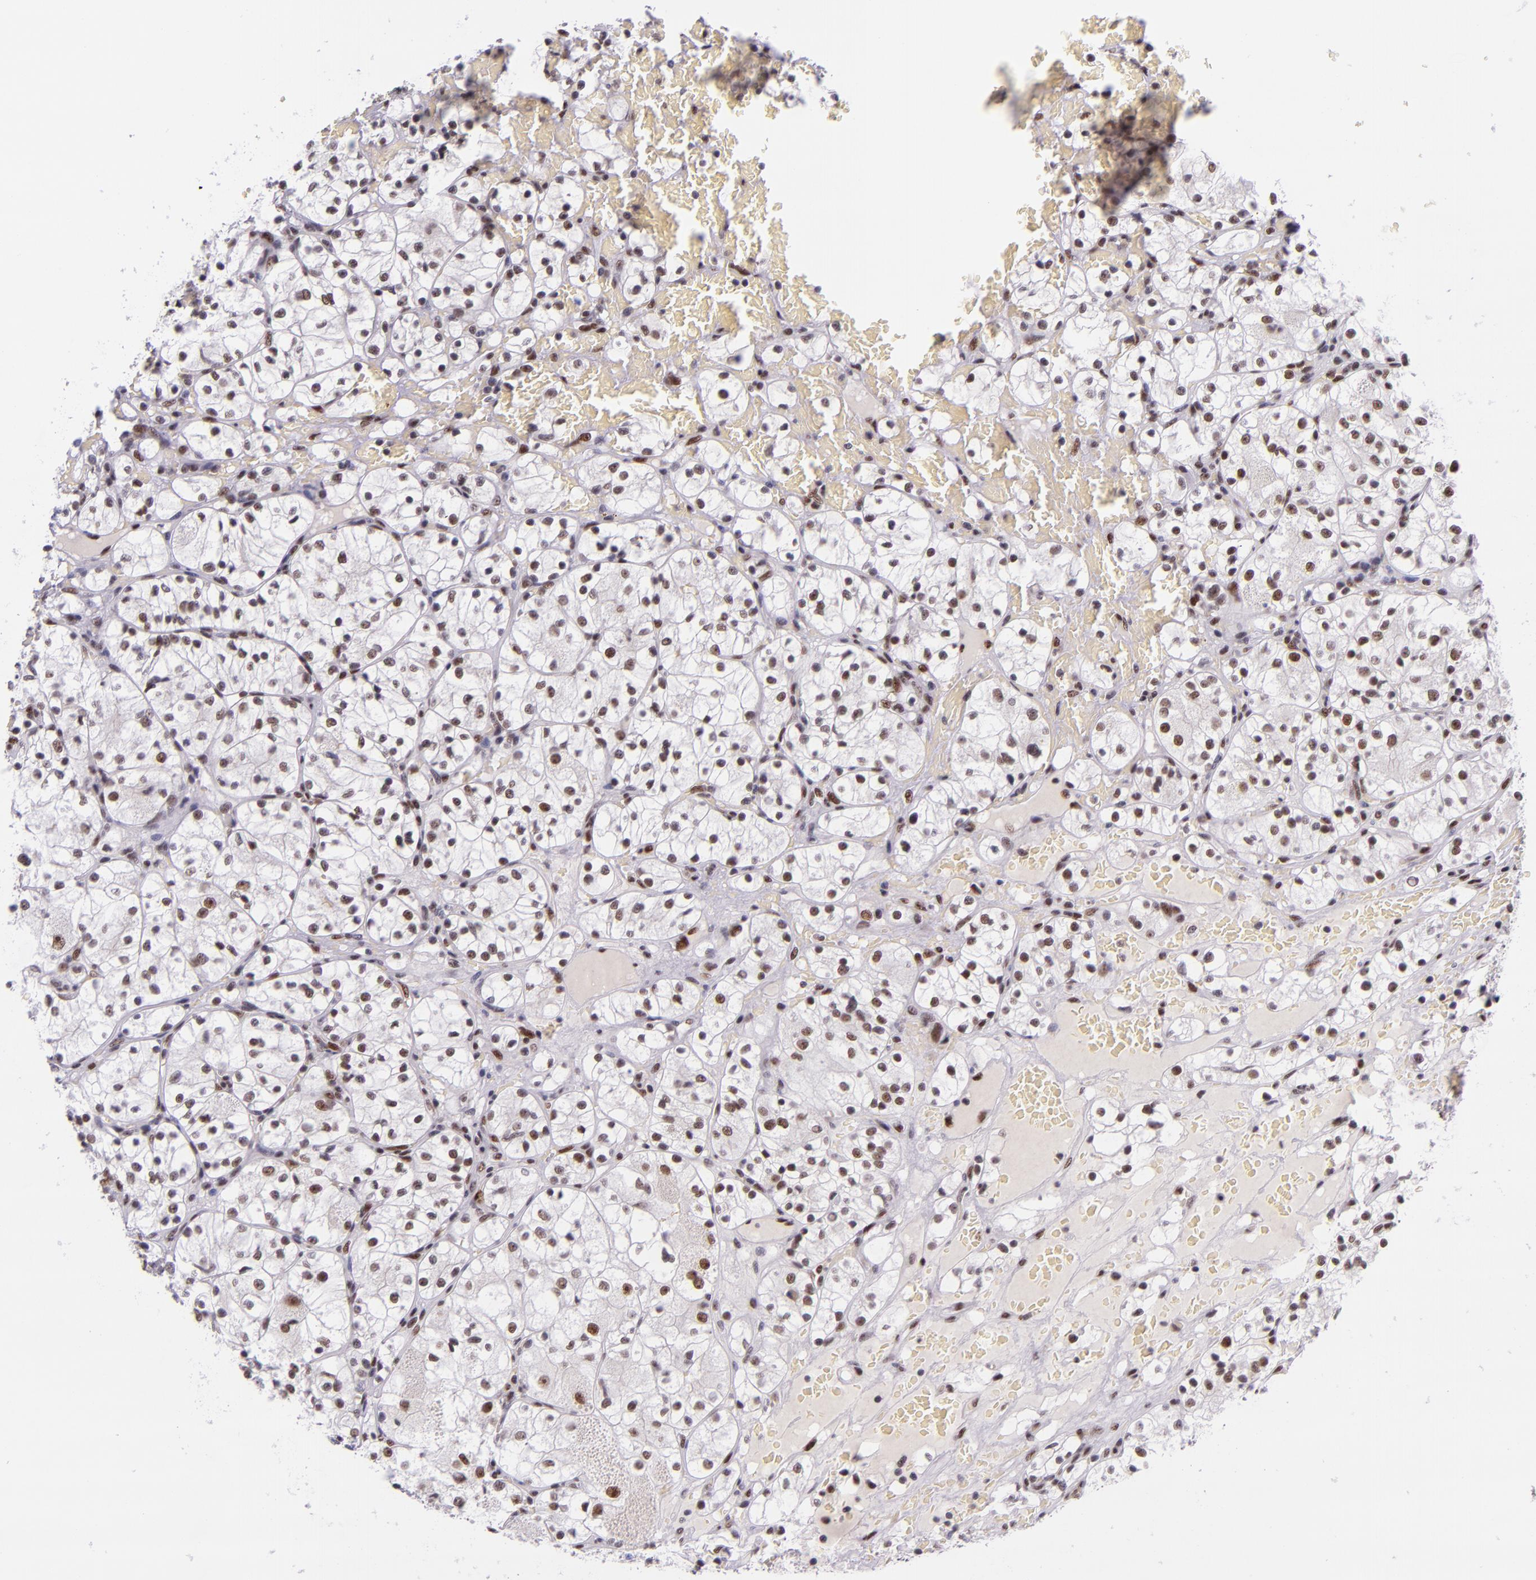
{"staining": {"intensity": "moderate", "quantity": ">75%", "location": "nuclear"}, "tissue": "renal cancer", "cell_type": "Tumor cells", "image_type": "cancer", "snomed": [{"axis": "morphology", "description": "Adenocarcinoma, NOS"}, {"axis": "topography", "description": "Kidney"}], "caption": "Immunohistochemistry (IHC) staining of adenocarcinoma (renal), which reveals medium levels of moderate nuclear positivity in about >75% of tumor cells indicating moderate nuclear protein expression. The staining was performed using DAB (3,3'-diaminobenzidine) (brown) for protein detection and nuclei were counterstained in hematoxylin (blue).", "gene": "GPKOW", "patient": {"sex": "female", "age": 60}}